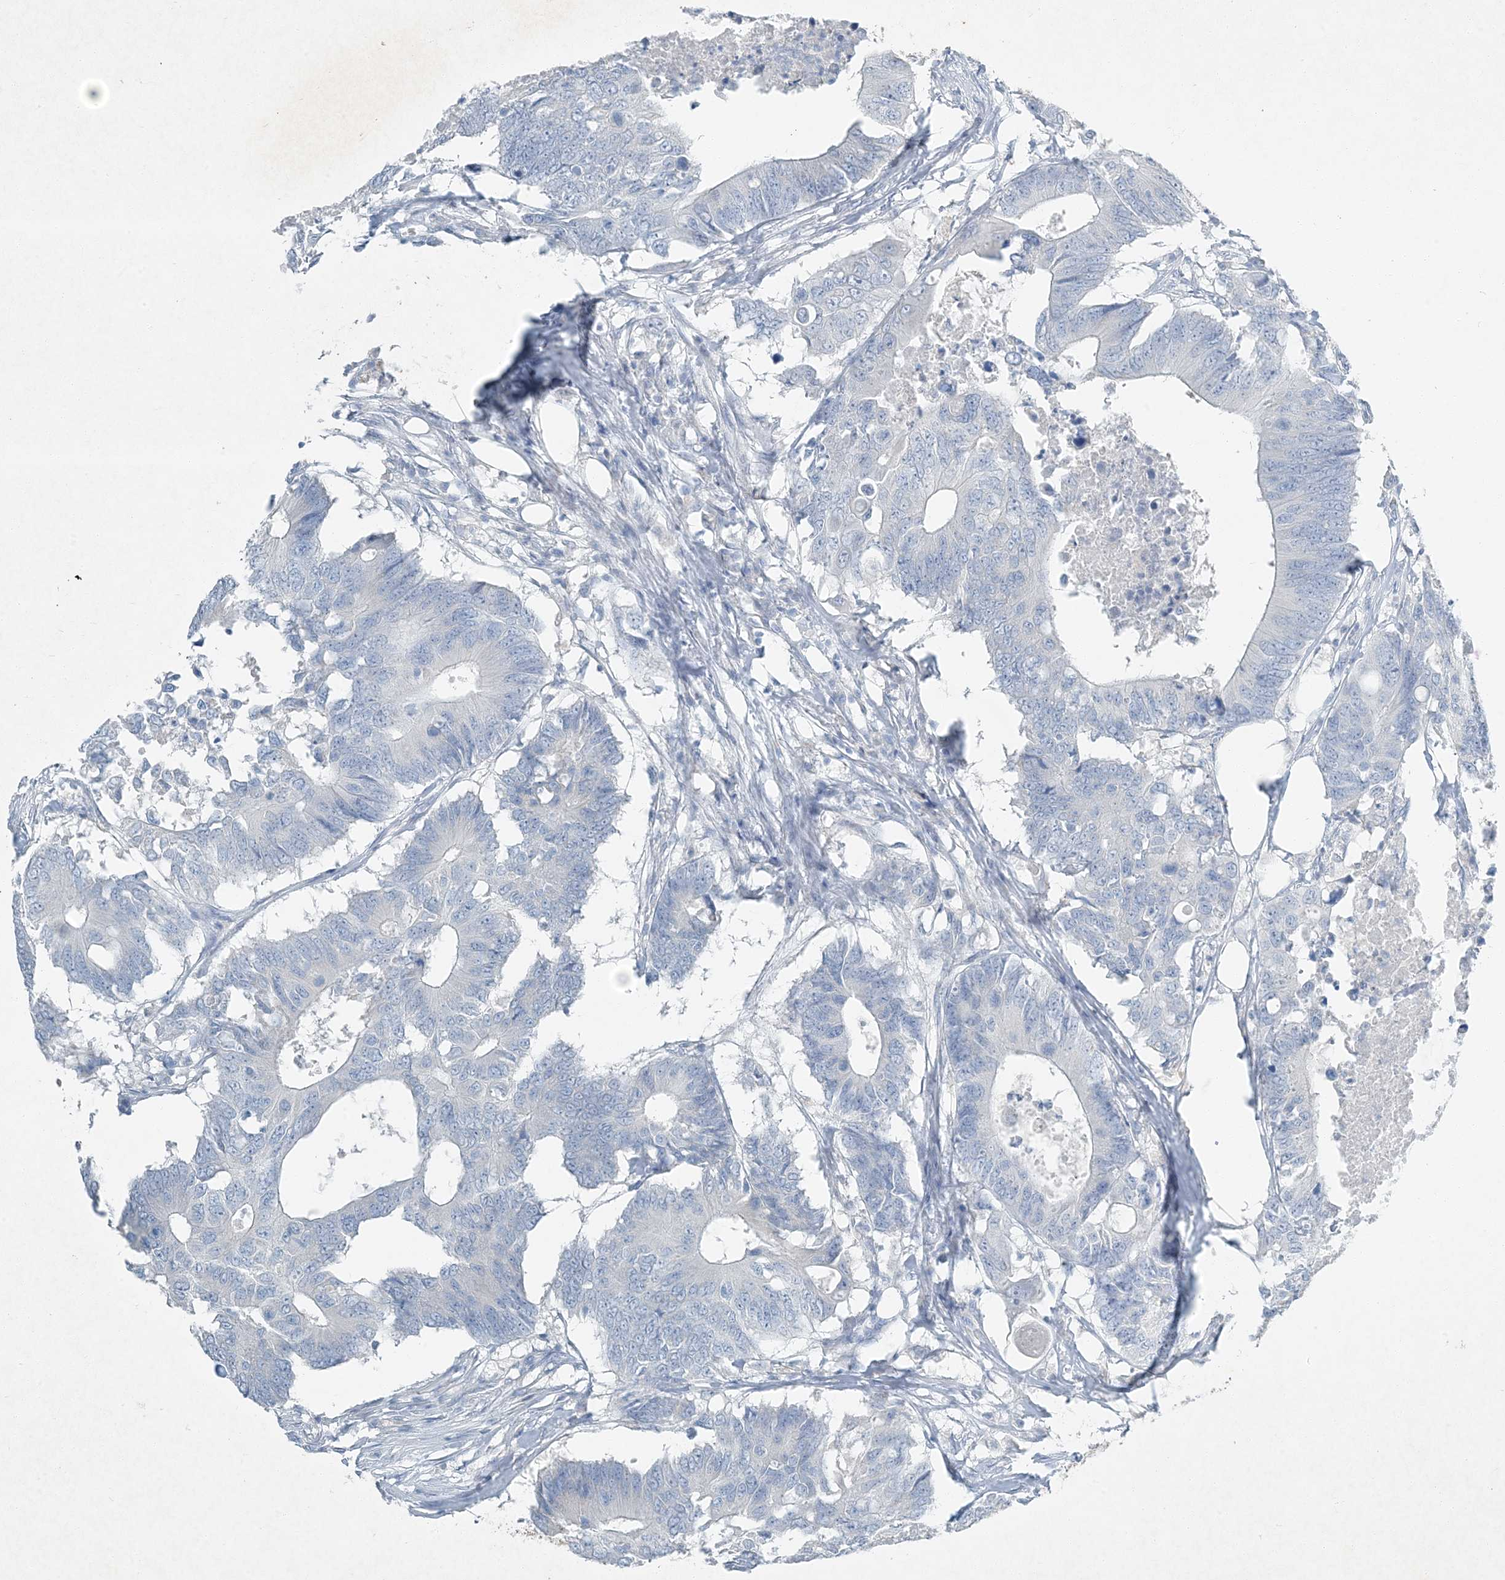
{"staining": {"intensity": "negative", "quantity": "none", "location": "none"}, "tissue": "colorectal cancer", "cell_type": "Tumor cells", "image_type": "cancer", "snomed": [{"axis": "morphology", "description": "Adenocarcinoma, NOS"}, {"axis": "topography", "description": "Colon"}], "caption": "The immunohistochemistry image has no significant expression in tumor cells of colorectal adenocarcinoma tissue.", "gene": "PGM5", "patient": {"sex": "male", "age": 71}}